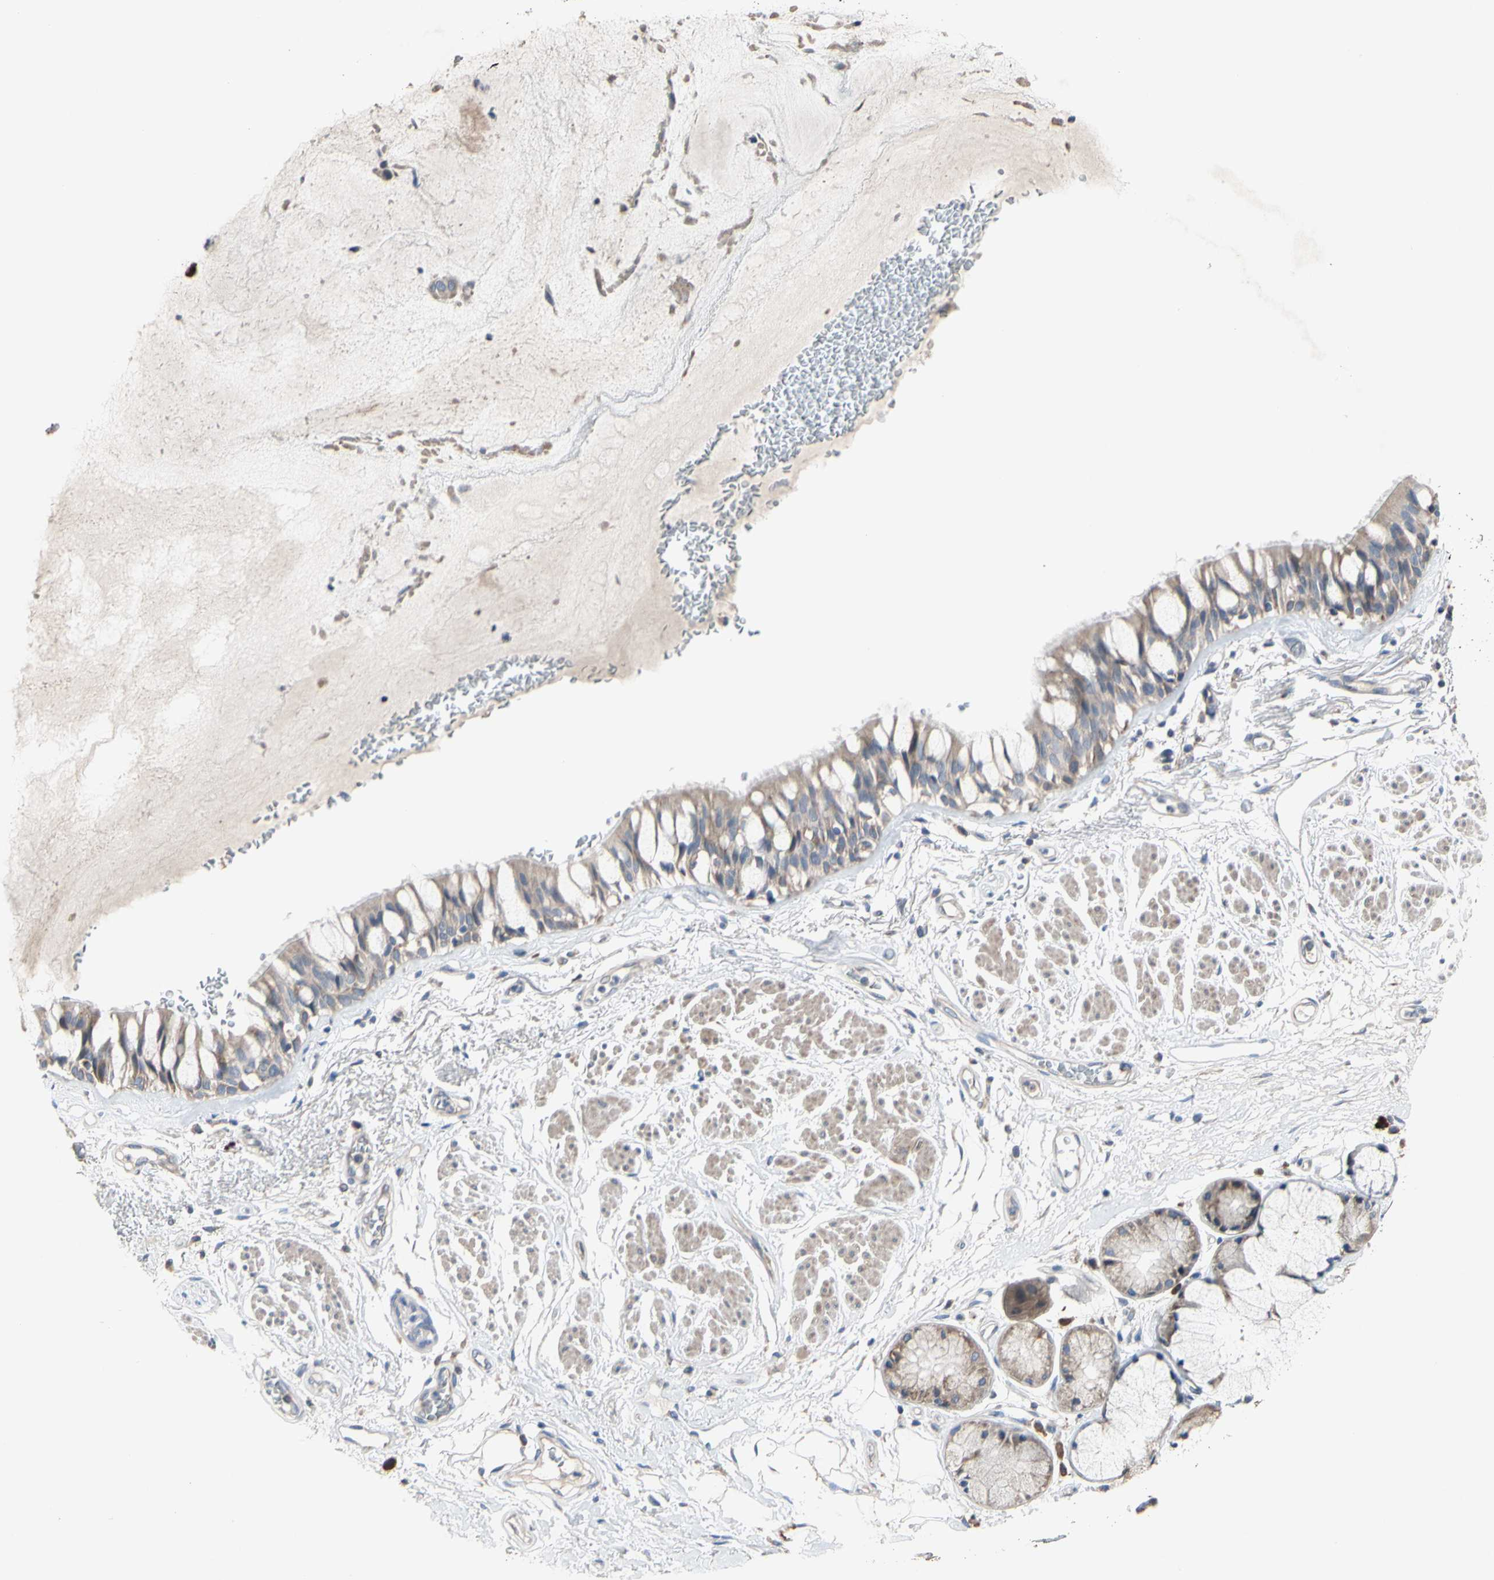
{"staining": {"intensity": "moderate", "quantity": ">75%", "location": "cytoplasmic/membranous"}, "tissue": "bronchus", "cell_type": "Respiratory epithelial cells", "image_type": "normal", "snomed": [{"axis": "morphology", "description": "Normal tissue, NOS"}, {"axis": "topography", "description": "Bronchus"}], "caption": "Respiratory epithelial cells show medium levels of moderate cytoplasmic/membranous staining in approximately >75% of cells in normal bronchus. (DAB (3,3'-diaminobenzidine) IHC, brown staining for protein, blue staining for nuclei).", "gene": "TTC14", "patient": {"sex": "male", "age": 66}}